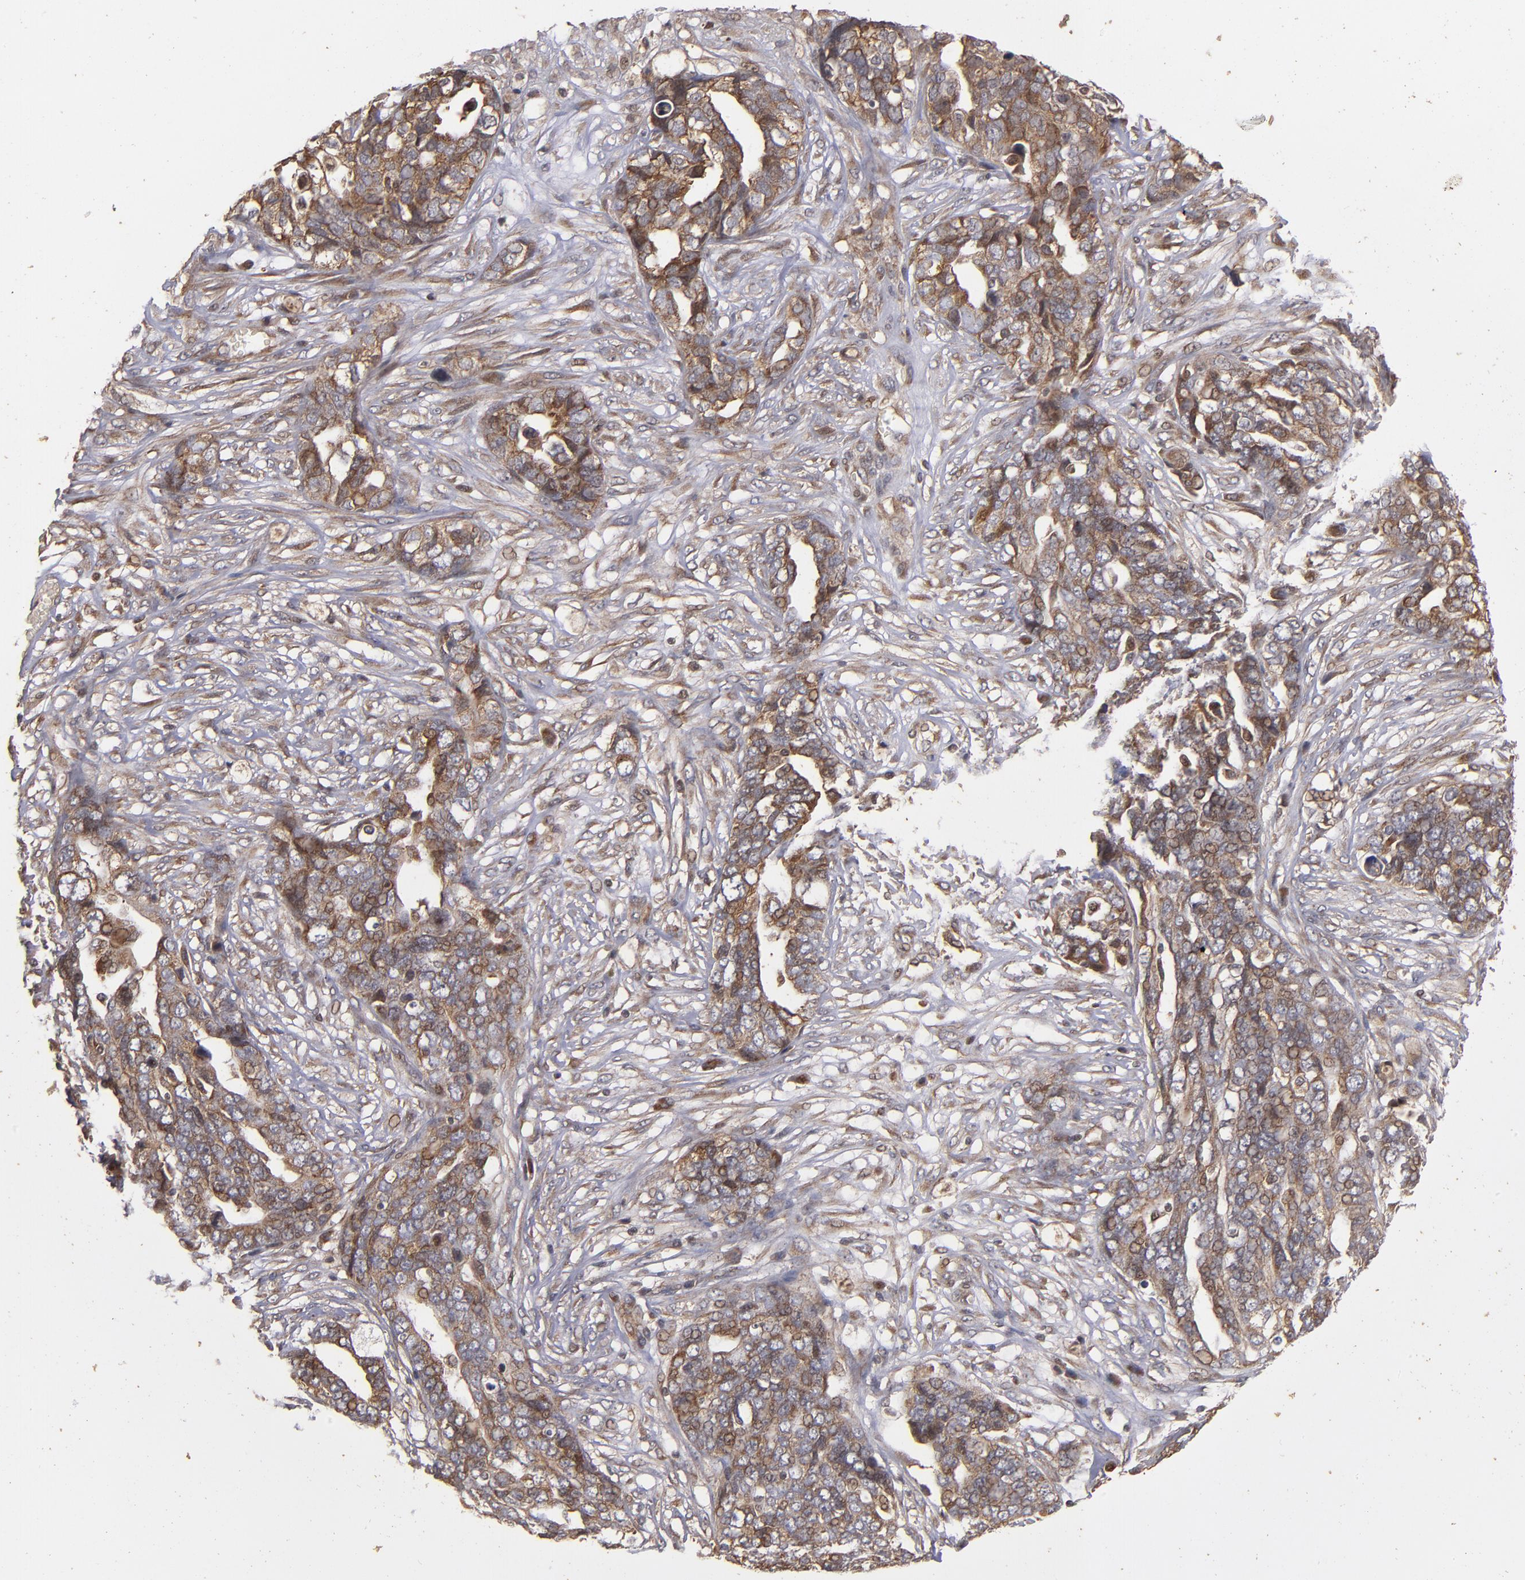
{"staining": {"intensity": "moderate", "quantity": ">75%", "location": "cytoplasmic/membranous"}, "tissue": "ovarian cancer", "cell_type": "Tumor cells", "image_type": "cancer", "snomed": [{"axis": "morphology", "description": "Normal tissue, NOS"}, {"axis": "morphology", "description": "Cystadenocarcinoma, serous, NOS"}, {"axis": "topography", "description": "Fallopian tube"}, {"axis": "topography", "description": "Ovary"}], "caption": "Moderate cytoplasmic/membranous staining for a protein is present in about >75% of tumor cells of serous cystadenocarcinoma (ovarian) using immunohistochemistry.", "gene": "BDKRB1", "patient": {"sex": "female", "age": 56}}